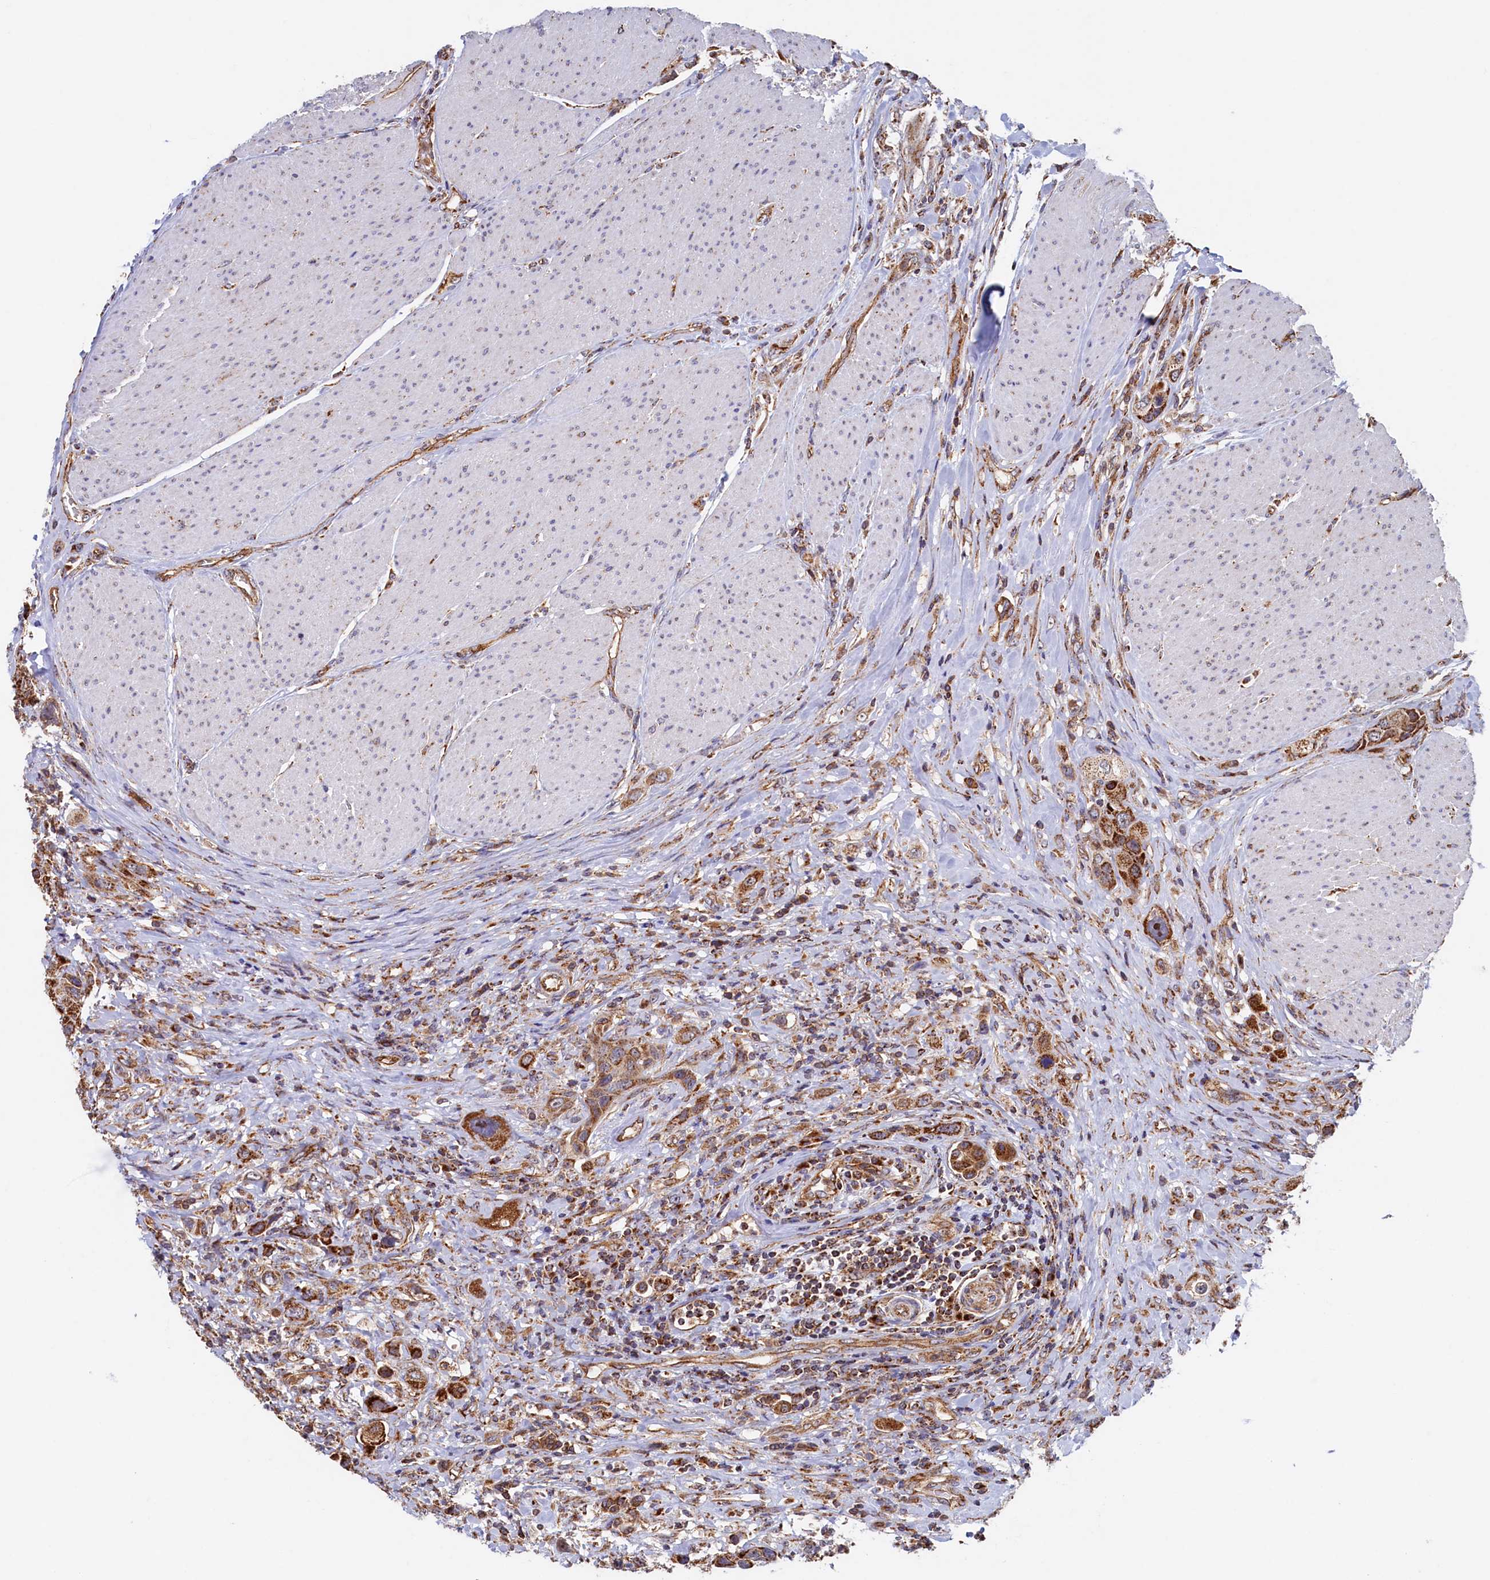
{"staining": {"intensity": "strong", "quantity": ">75%", "location": "cytoplasmic/membranous"}, "tissue": "urothelial cancer", "cell_type": "Tumor cells", "image_type": "cancer", "snomed": [{"axis": "morphology", "description": "Urothelial carcinoma, High grade"}, {"axis": "topography", "description": "Urinary bladder"}], "caption": "Human high-grade urothelial carcinoma stained with a brown dye reveals strong cytoplasmic/membranous positive expression in about >75% of tumor cells.", "gene": "UBE3B", "patient": {"sex": "male", "age": 50}}